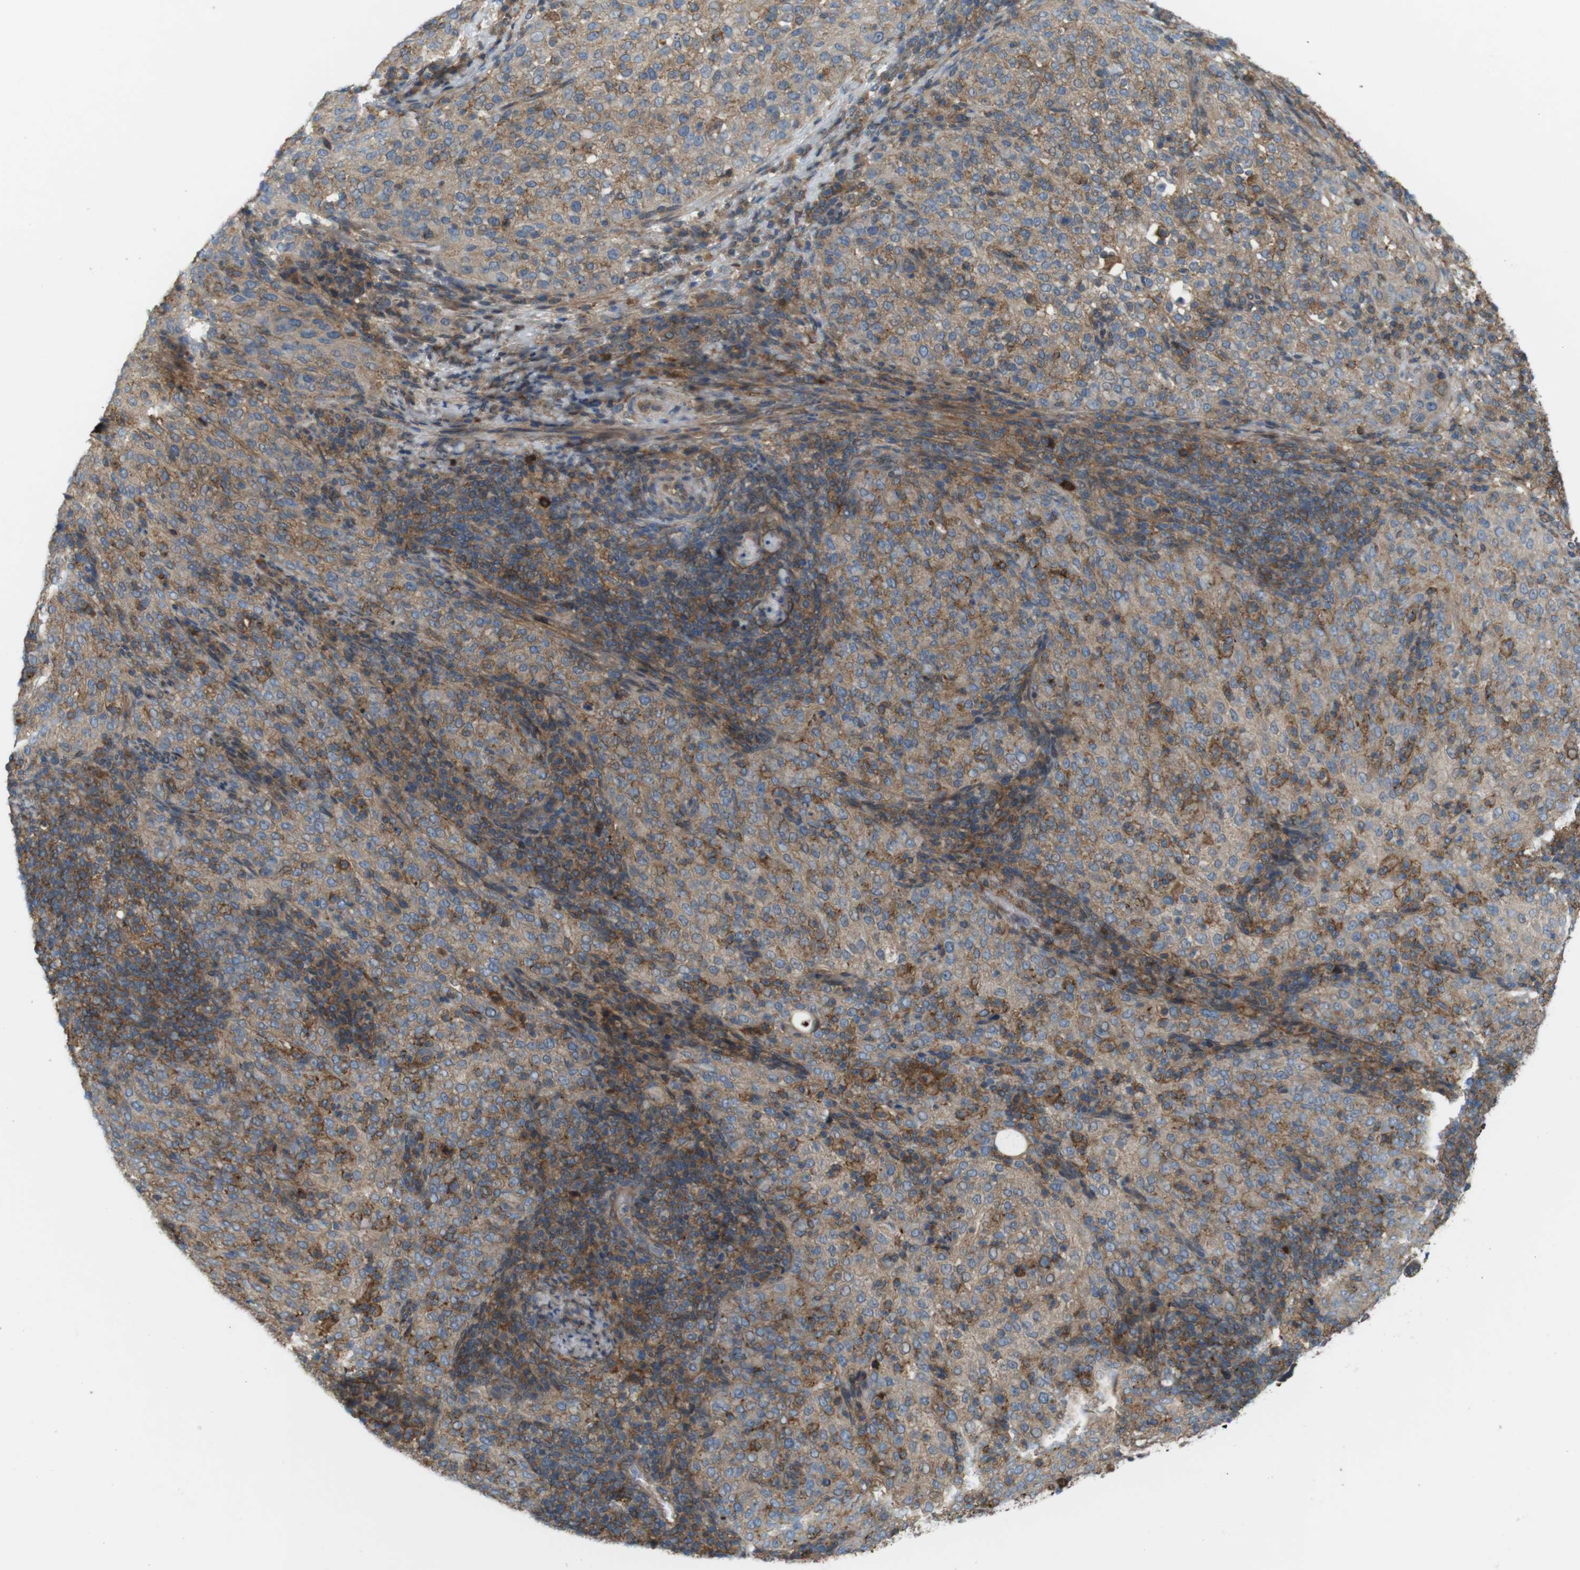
{"staining": {"intensity": "moderate", "quantity": "25%-75%", "location": "cytoplasmic/membranous"}, "tissue": "cervical cancer", "cell_type": "Tumor cells", "image_type": "cancer", "snomed": [{"axis": "morphology", "description": "Squamous cell carcinoma, NOS"}, {"axis": "topography", "description": "Cervix"}], "caption": "Brown immunohistochemical staining in cervical squamous cell carcinoma displays moderate cytoplasmic/membranous expression in about 25%-75% of tumor cells.", "gene": "DDAH2", "patient": {"sex": "female", "age": 51}}